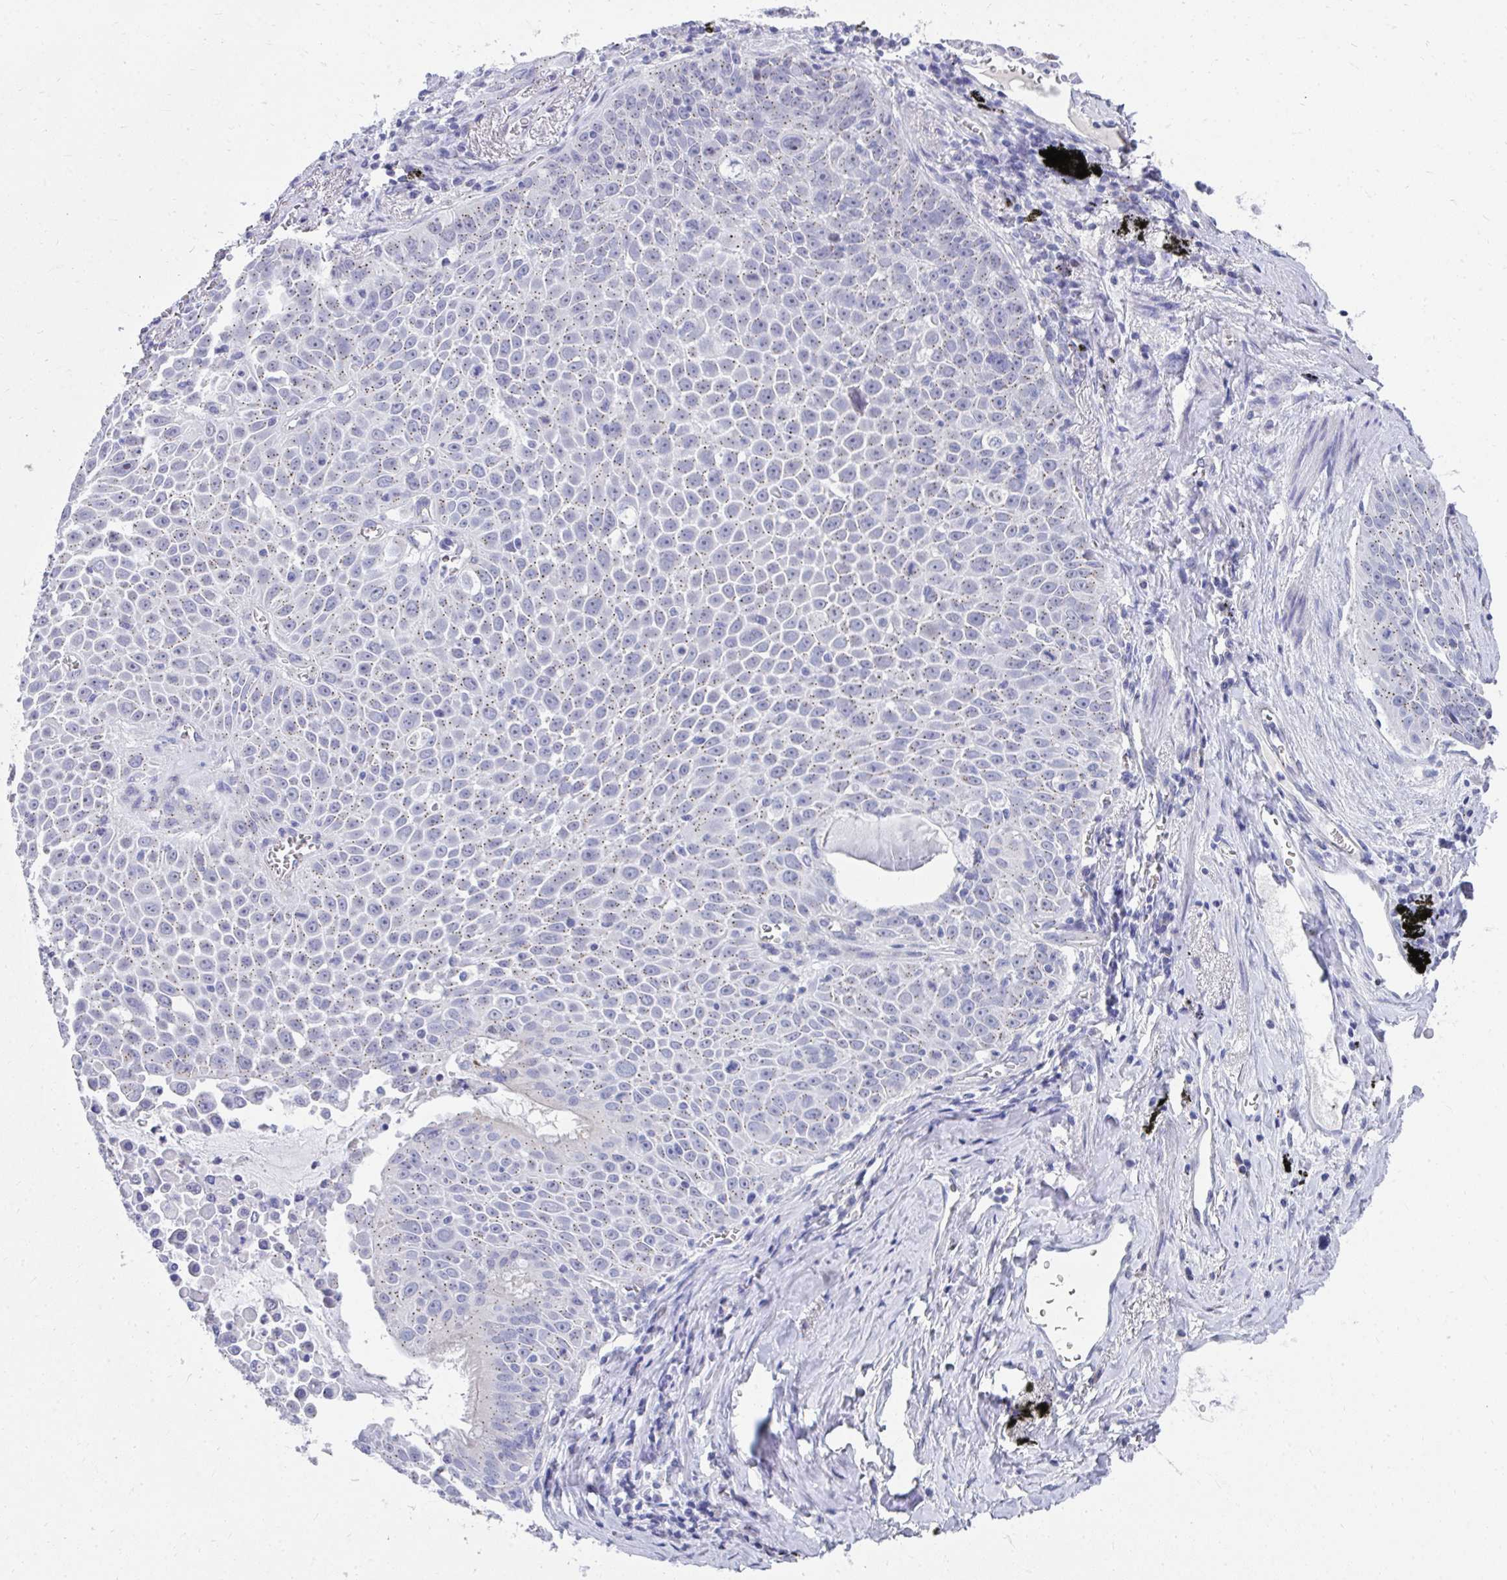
{"staining": {"intensity": "weak", "quantity": "25%-75%", "location": "cytoplasmic/membranous"}, "tissue": "lung cancer", "cell_type": "Tumor cells", "image_type": "cancer", "snomed": [{"axis": "morphology", "description": "Squamous cell carcinoma, NOS"}, {"axis": "morphology", "description": "Squamous cell carcinoma, metastatic, NOS"}, {"axis": "topography", "description": "Lymph node"}, {"axis": "topography", "description": "Lung"}], "caption": "Lung cancer (metastatic squamous cell carcinoma) tissue demonstrates weak cytoplasmic/membranous expression in about 25%-75% of tumor cells Using DAB (3,3'-diaminobenzidine) (brown) and hematoxylin (blue) stains, captured at high magnification using brightfield microscopy.", "gene": "TMPRSS2", "patient": {"sex": "female", "age": 62}}